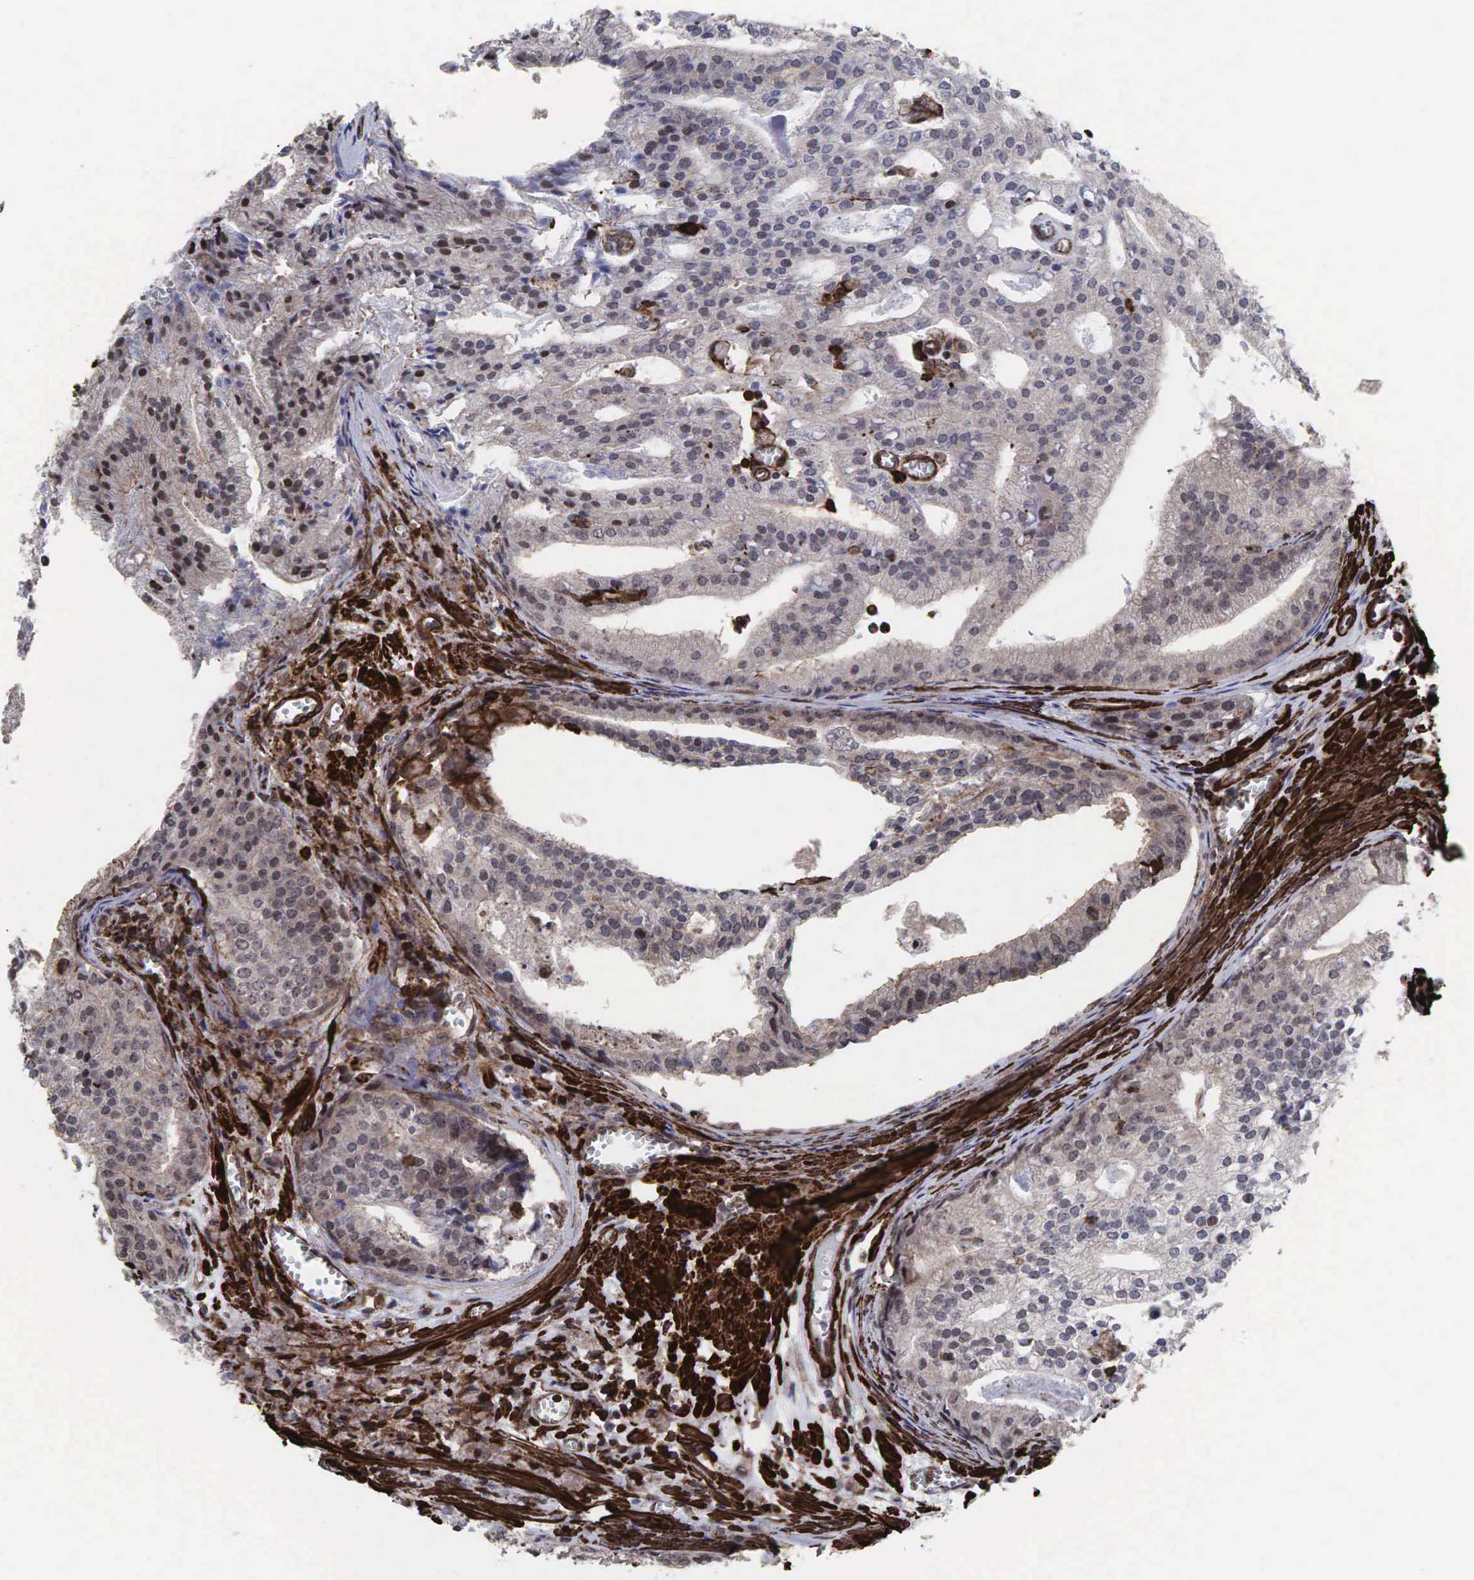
{"staining": {"intensity": "negative", "quantity": "none", "location": "none"}, "tissue": "prostate cancer", "cell_type": "Tumor cells", "image_type": "cancer", "snomed": [{"axis": "morphology", "description": "Adenocarcinoma, High grade"}, {"axis": "topography", "description": "Prostate"}], "caption": "High power microscopy micrograph of an immunohistochemistry image of high-grade adenocarcinoma (prostate), revealing no significant staining in tumor cells. (DAB (3,3'-diaminobenzidine) IHC, high magnification).", "gene": "GPRASP1", "patient": {"sex": "male", "age": 56}}